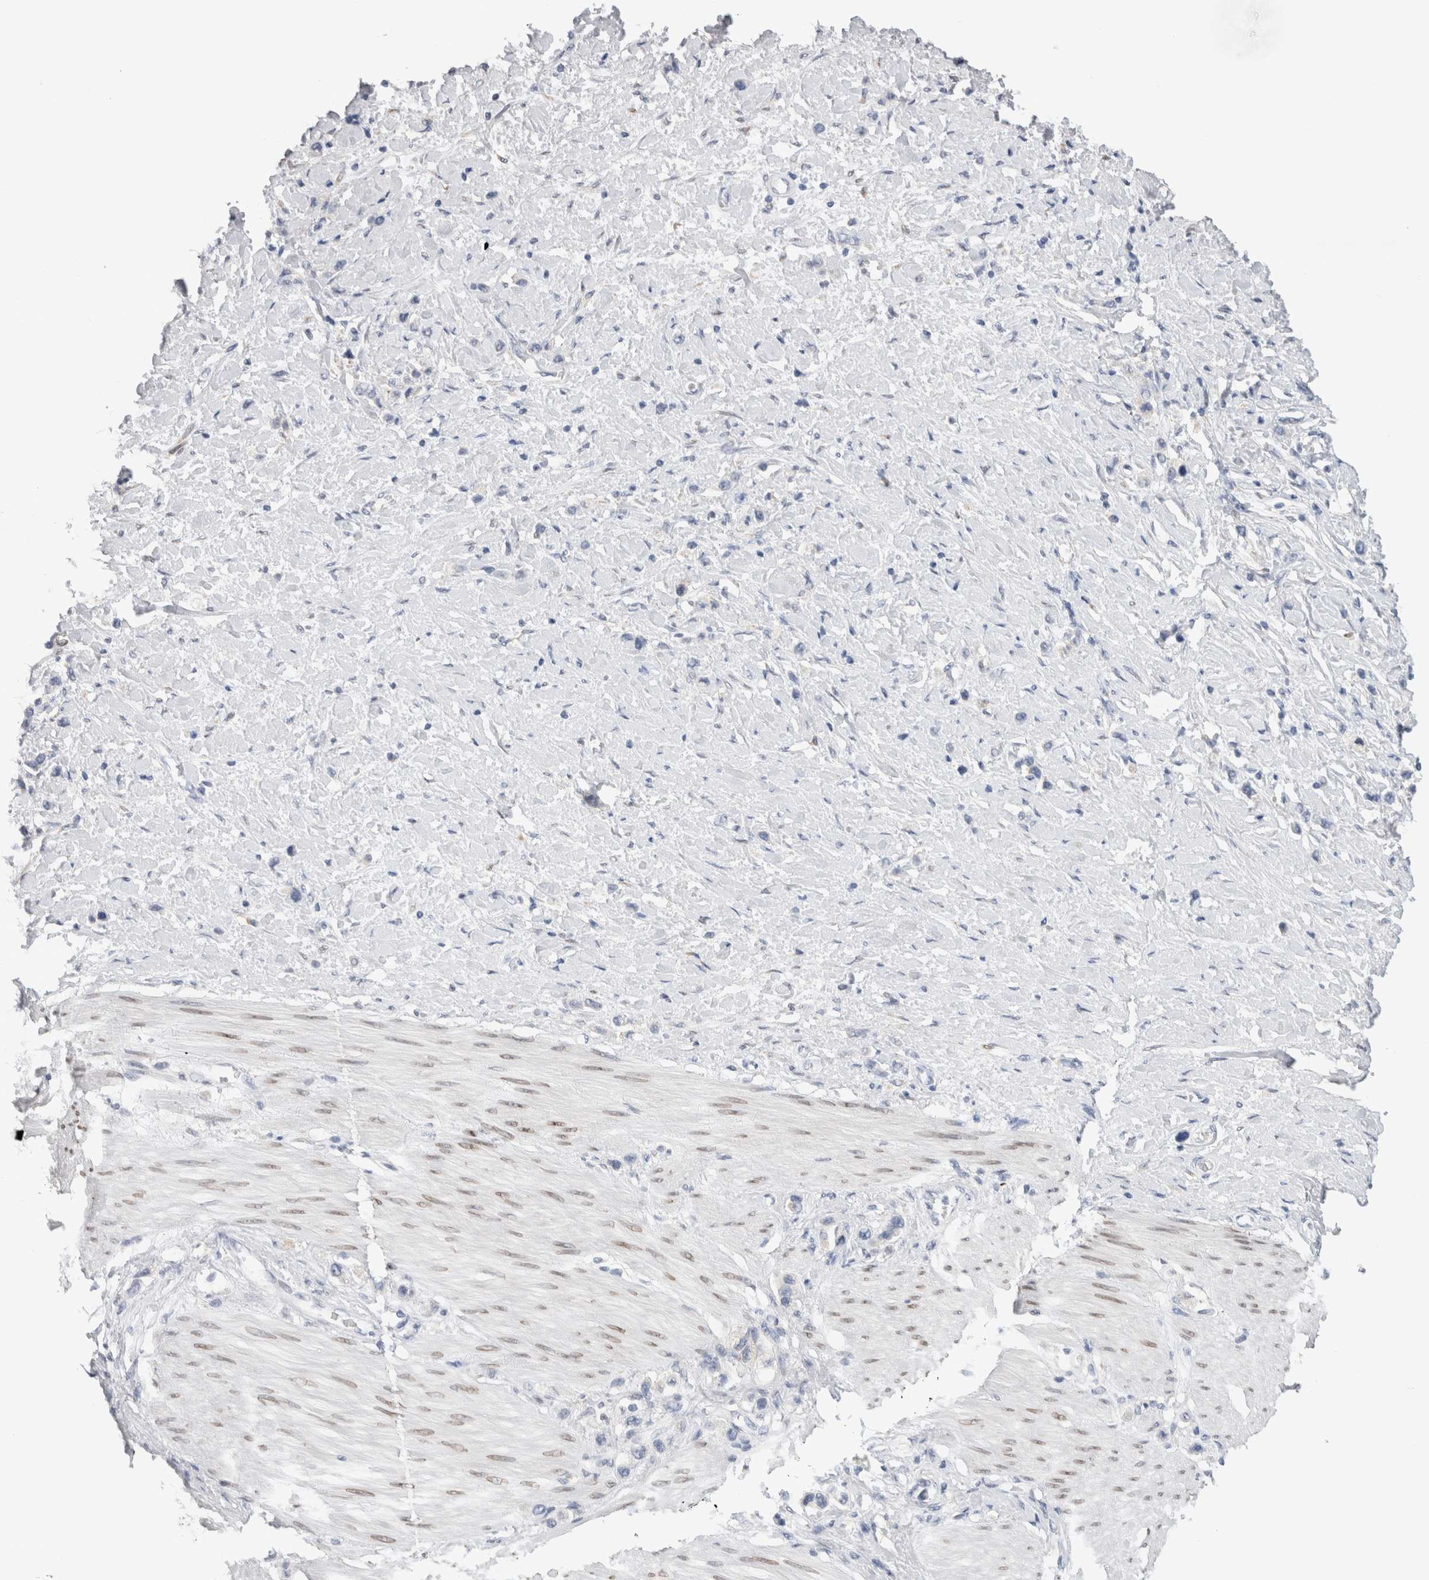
{"staining": {"intensity": "negative", "quantity": "none", "location": "none"}, "tissue": "stomach cancer", "cell_type": "Tumor cells", "image_type": "cancer", "snomed": [{"axis": "morphology", "description": "Adenocarcinoma, NOS"}, {"axis": "topography", "description": "Stomach"}], "caption": "Photomicrograph shows no significant protein positivity in tumor cells of stomach cancer (adenocarcinoma).", "gene": "VCPIP1", "patient": {"sex": "female", "age": 65}}